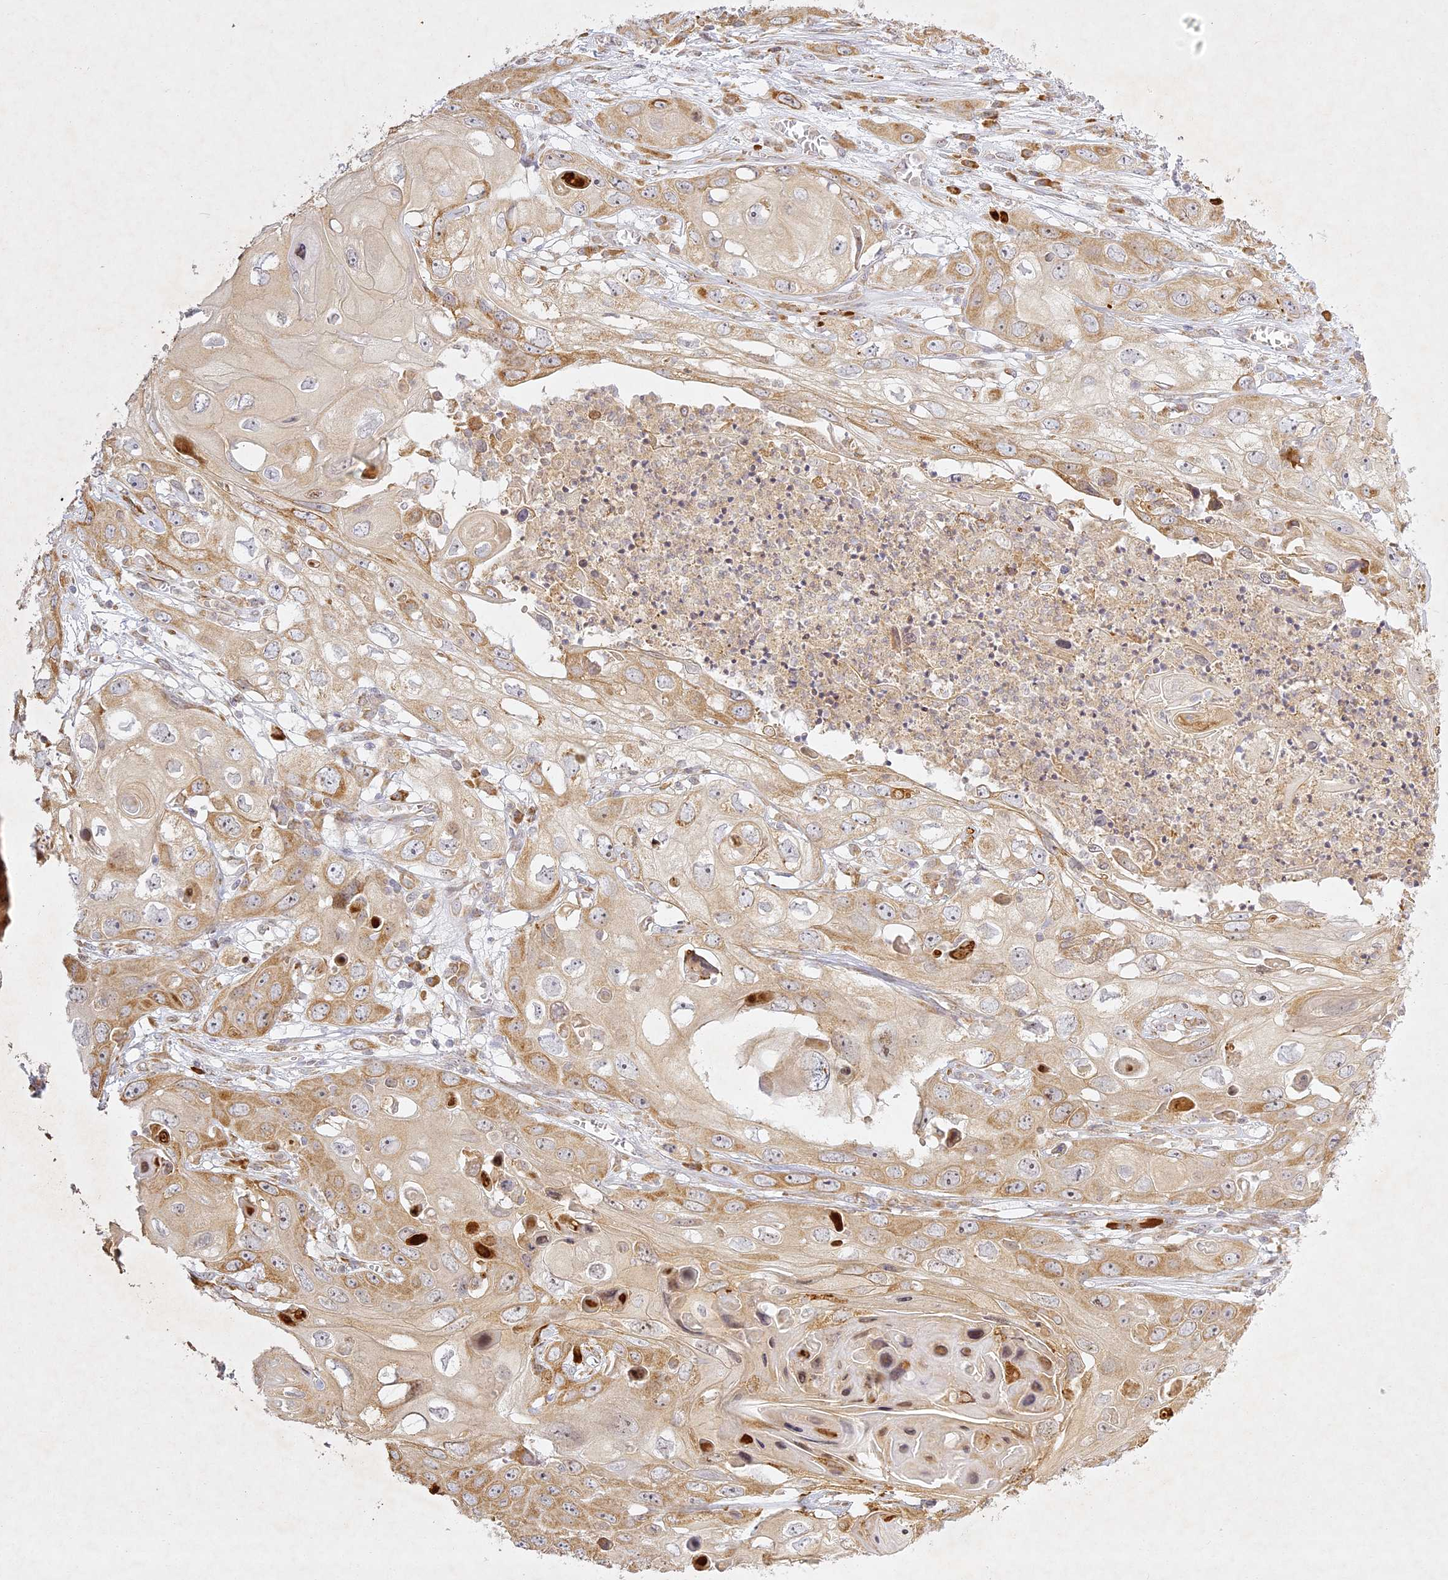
{"staining": {"intensity": "moderate", "quantity": ">75%", "location": "cytoplasmic/membranous,nuclear"}, "tissue": "skin cancer", "cell_type": "Tumor cells", "image_type": "cancer", "snomed": [{"axis": "morphology", "description": "Squamous cell carcinoma, NOS"}, {"axis": "topography", "description": "Skin"}], "caption": "Protein staining by immunohistochemistry exhibits moderate cytoplasmic/membranous and nuclear staining in approximately >75% of tumor cells in skin cancer.", "gene": "SLC30A5", "patient": {"sex": "male", "age": 55}}